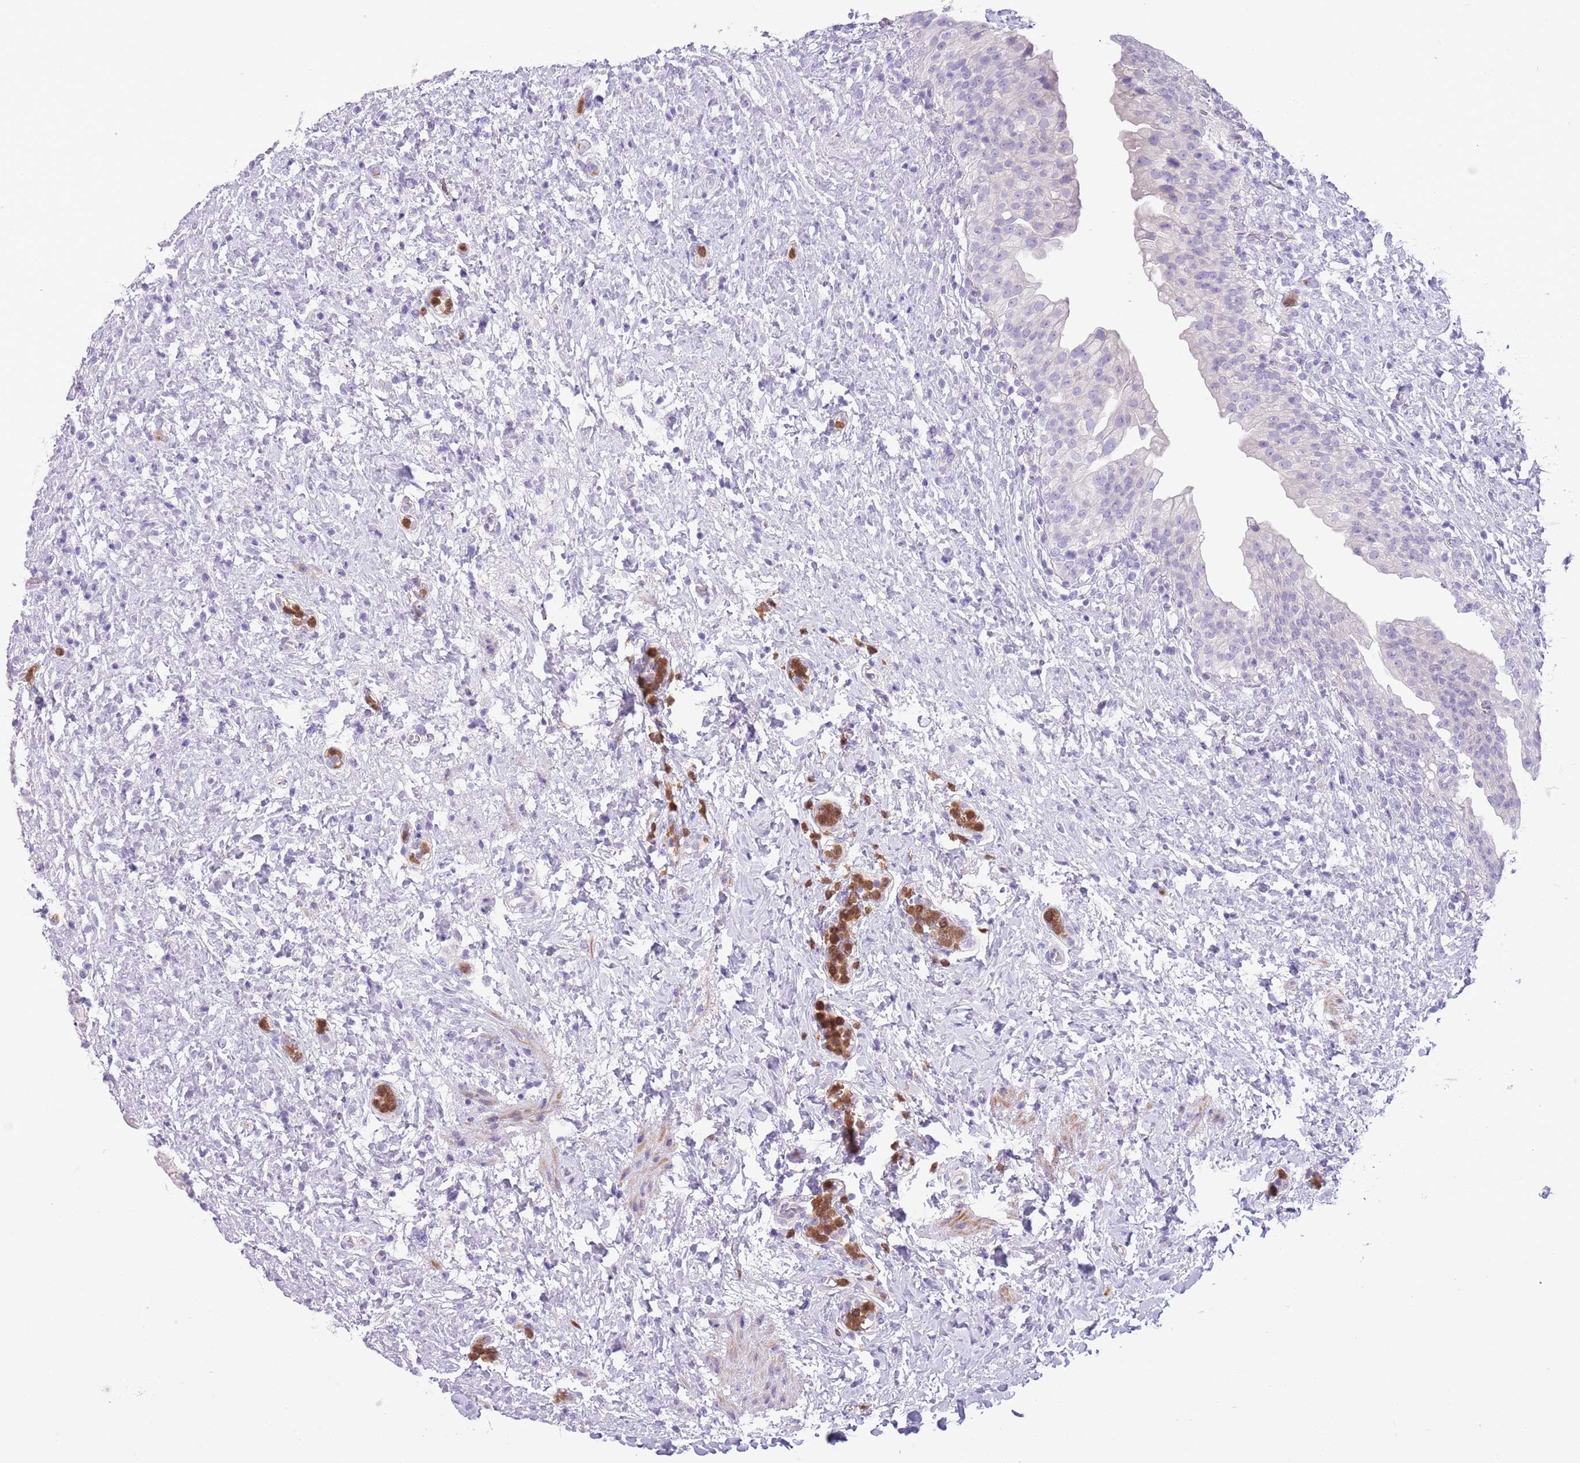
{"staining": {"intensity": "negative", "quantity": "none", "location": "none"}, "tissue": "urinary bladder", "cell_type": "Urothelial cells", "image_type": "normal", "snomed": [{"axis": "morphology", "description": "Normal tissue, NOS"}, {"axis": "topography", "description": "Urinary bladder"}], "caption": "Histopathology image shows no significant protein staining in urothelial cells of normal urinary bladder. The staining was performed using DAB (3,3'-diaminobenzidine) to visualize the protein expression in brown, while the nuclei were stained in blue with hematoxylin (Magnification: 20x).", "gene": "OR6M1", "patient": {"sex": "female", "age": 27}}